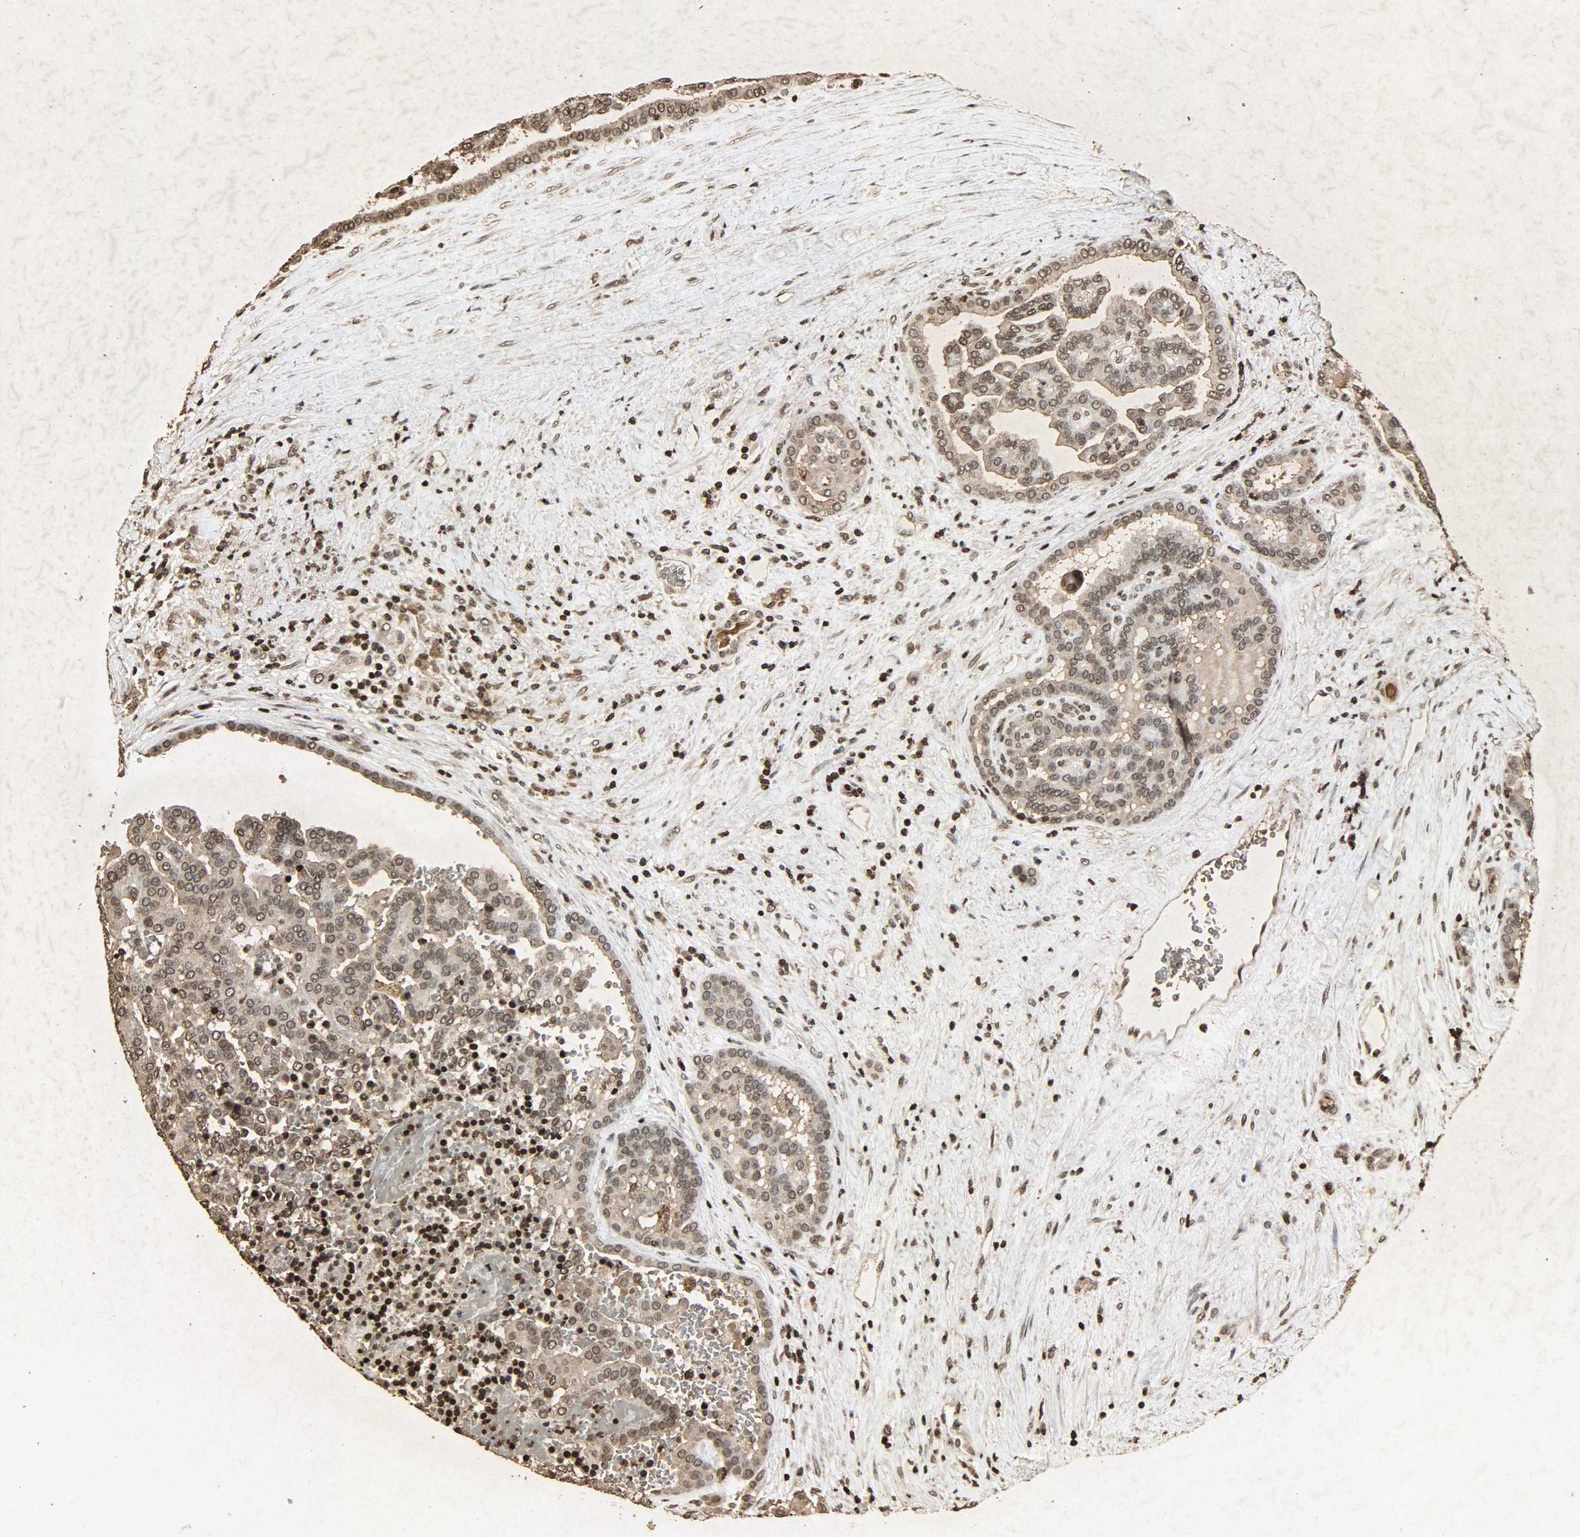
{"staining": {"intensity": "moderate", "quantity": ">75%", "location": "cytoplasmic/membranous,nuclear"}, "tissue": "renal cancer", "cell_type": "Tumor cells", "image_type": "cancer", "snomed": [{"axis": "morphology", "description": "Adenocarcinoma, NOS"}, {"axis": "topography", "description": "Kidney"}], "caption": "Human renal adenocarcinoma stained for a protein (brown) reveals moderate cytoplasmic/membranous and nuclear positive positivity in about >75% of tumor cells.", "gene": "PPP3R1", "patient": {"sex": "male", "age": 61}}